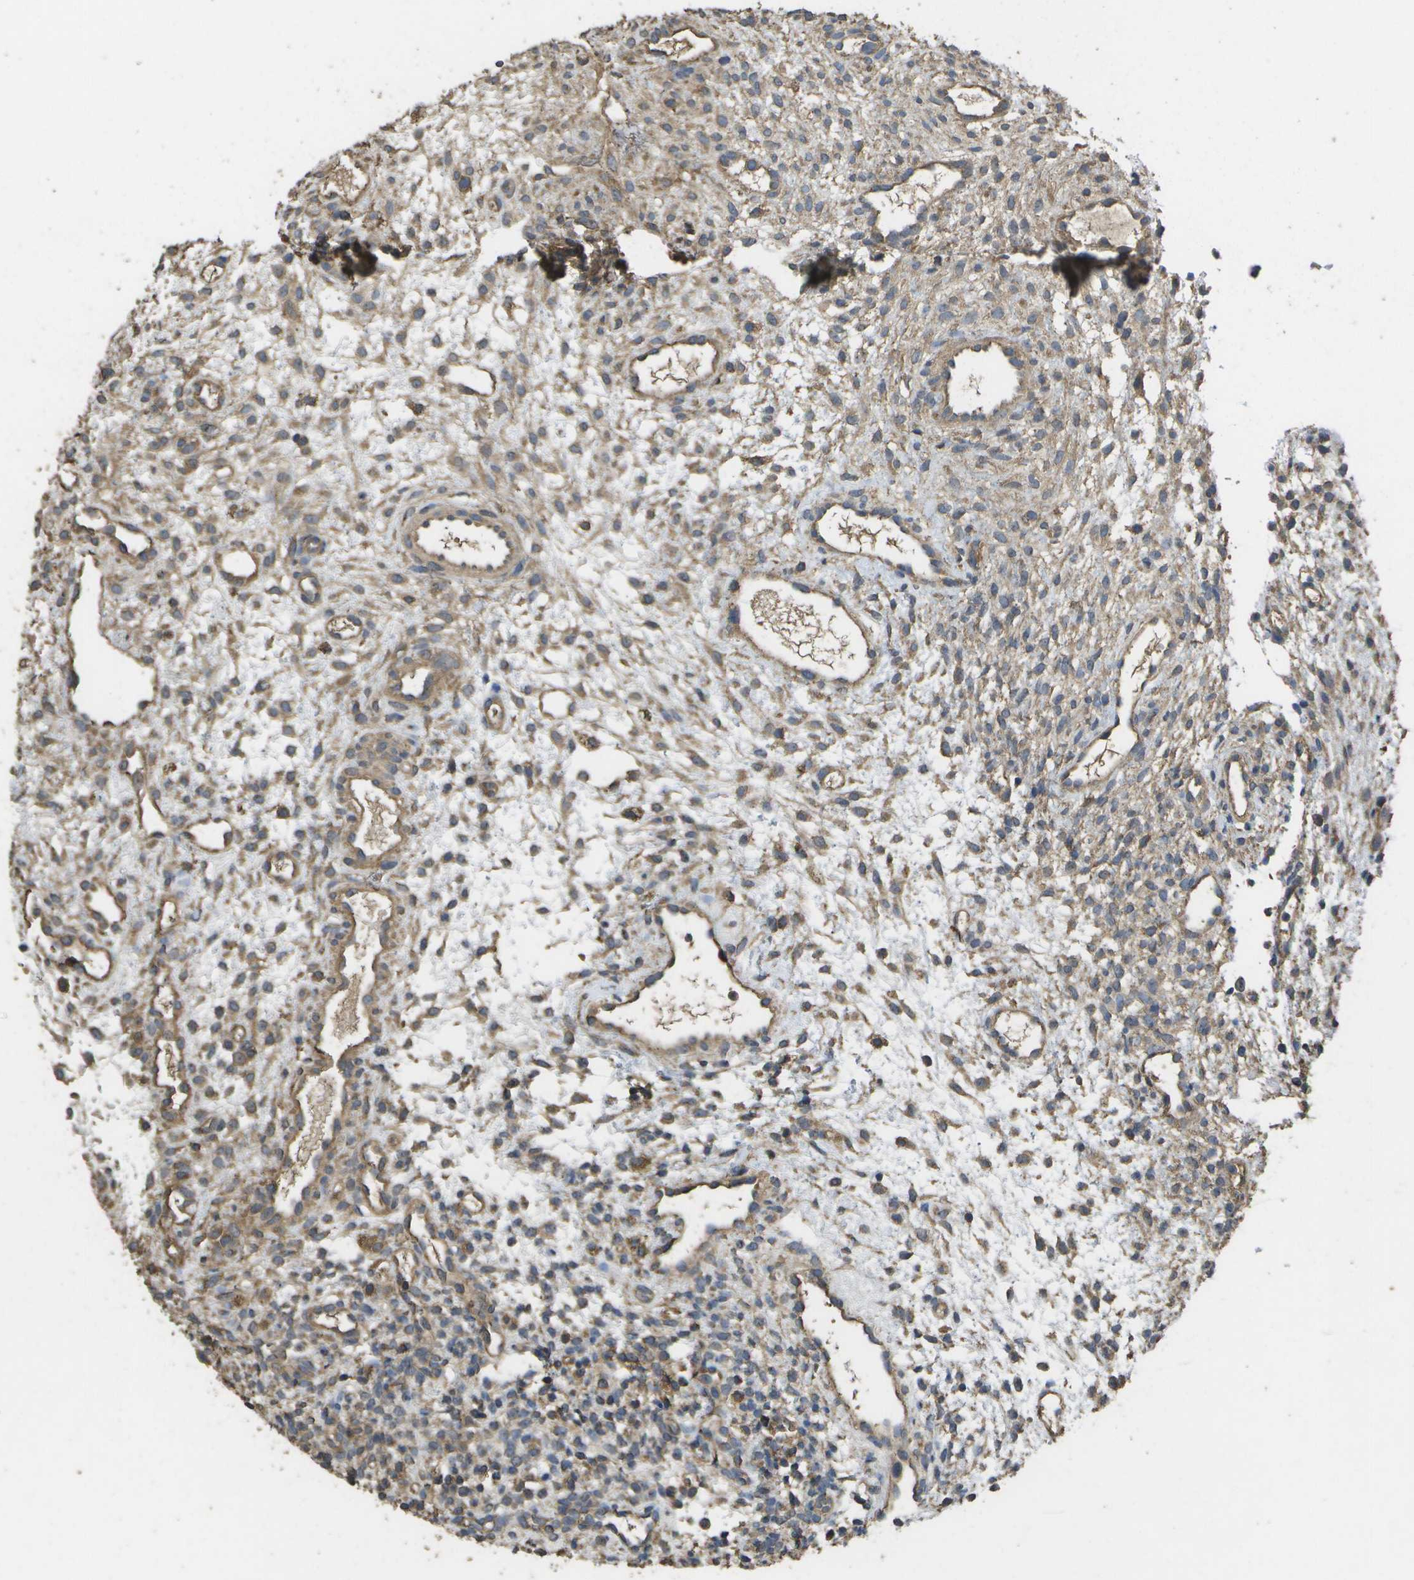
{"staining": {"intensity": "moderate", "quantity": "25%-75%", "location": "cytoplasmic/membranous"}, "tissue": "ovary", "cell_type": "Ovarian stroma cells", "image_type": "normal", "snomed": [{"axis": "morphology", "description": "Normal tissue, NOS"}, {"axis": "morphology", "description": "Cyst, NOS"}, {"axis": "topography", "description": "Ovary"}], "caption": "Ovary stained for a protein (brown) exhibits moderate cytoplasmic/membranous positive expression in about 25%-75% of ovarian stroma cells.", "gene": "SACS", "patient": {"sex": "female", "age": 18}}